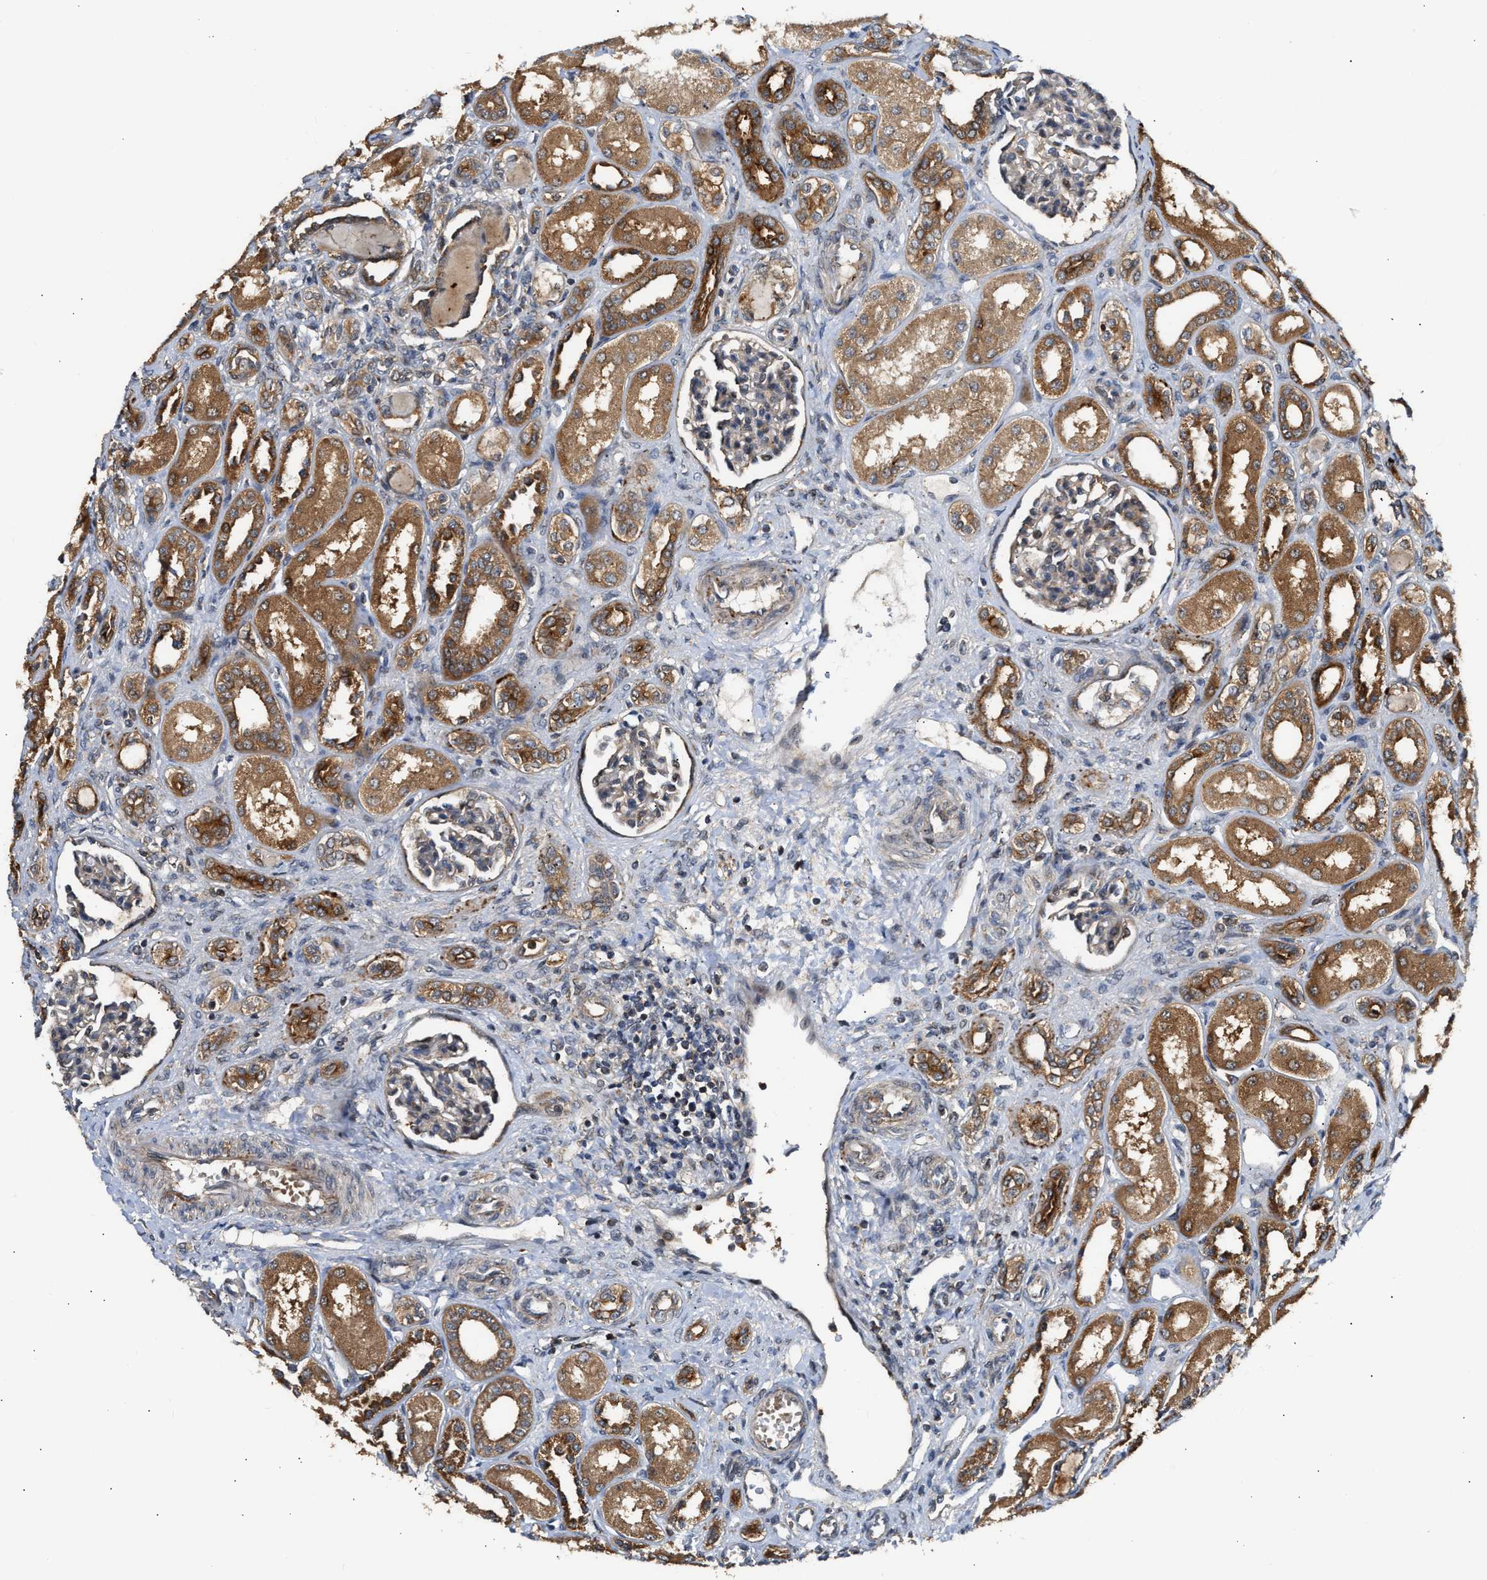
{"staining": {"intensity": "moderate", "quantity": "<25%", "location": "cytoplasmic/membranous"}, "tissue": "kidney", "cell_type": "Cells in glomeruli", "image_type": "normal", "snomed": [{"axis": "morphology", "description": "Normal tissue, NOS"}, {"axis": "topography", "description": "Kidney"}], "caption": "An image showing moderate cytoplasmic/membranous positivity in approximately <25% of cells in glomeruli in unremarkable kidney, as visualized by brown immunohistochemical staining.", "gene": "EXTL2", "patient": {"sex": "male", "age": 7}}